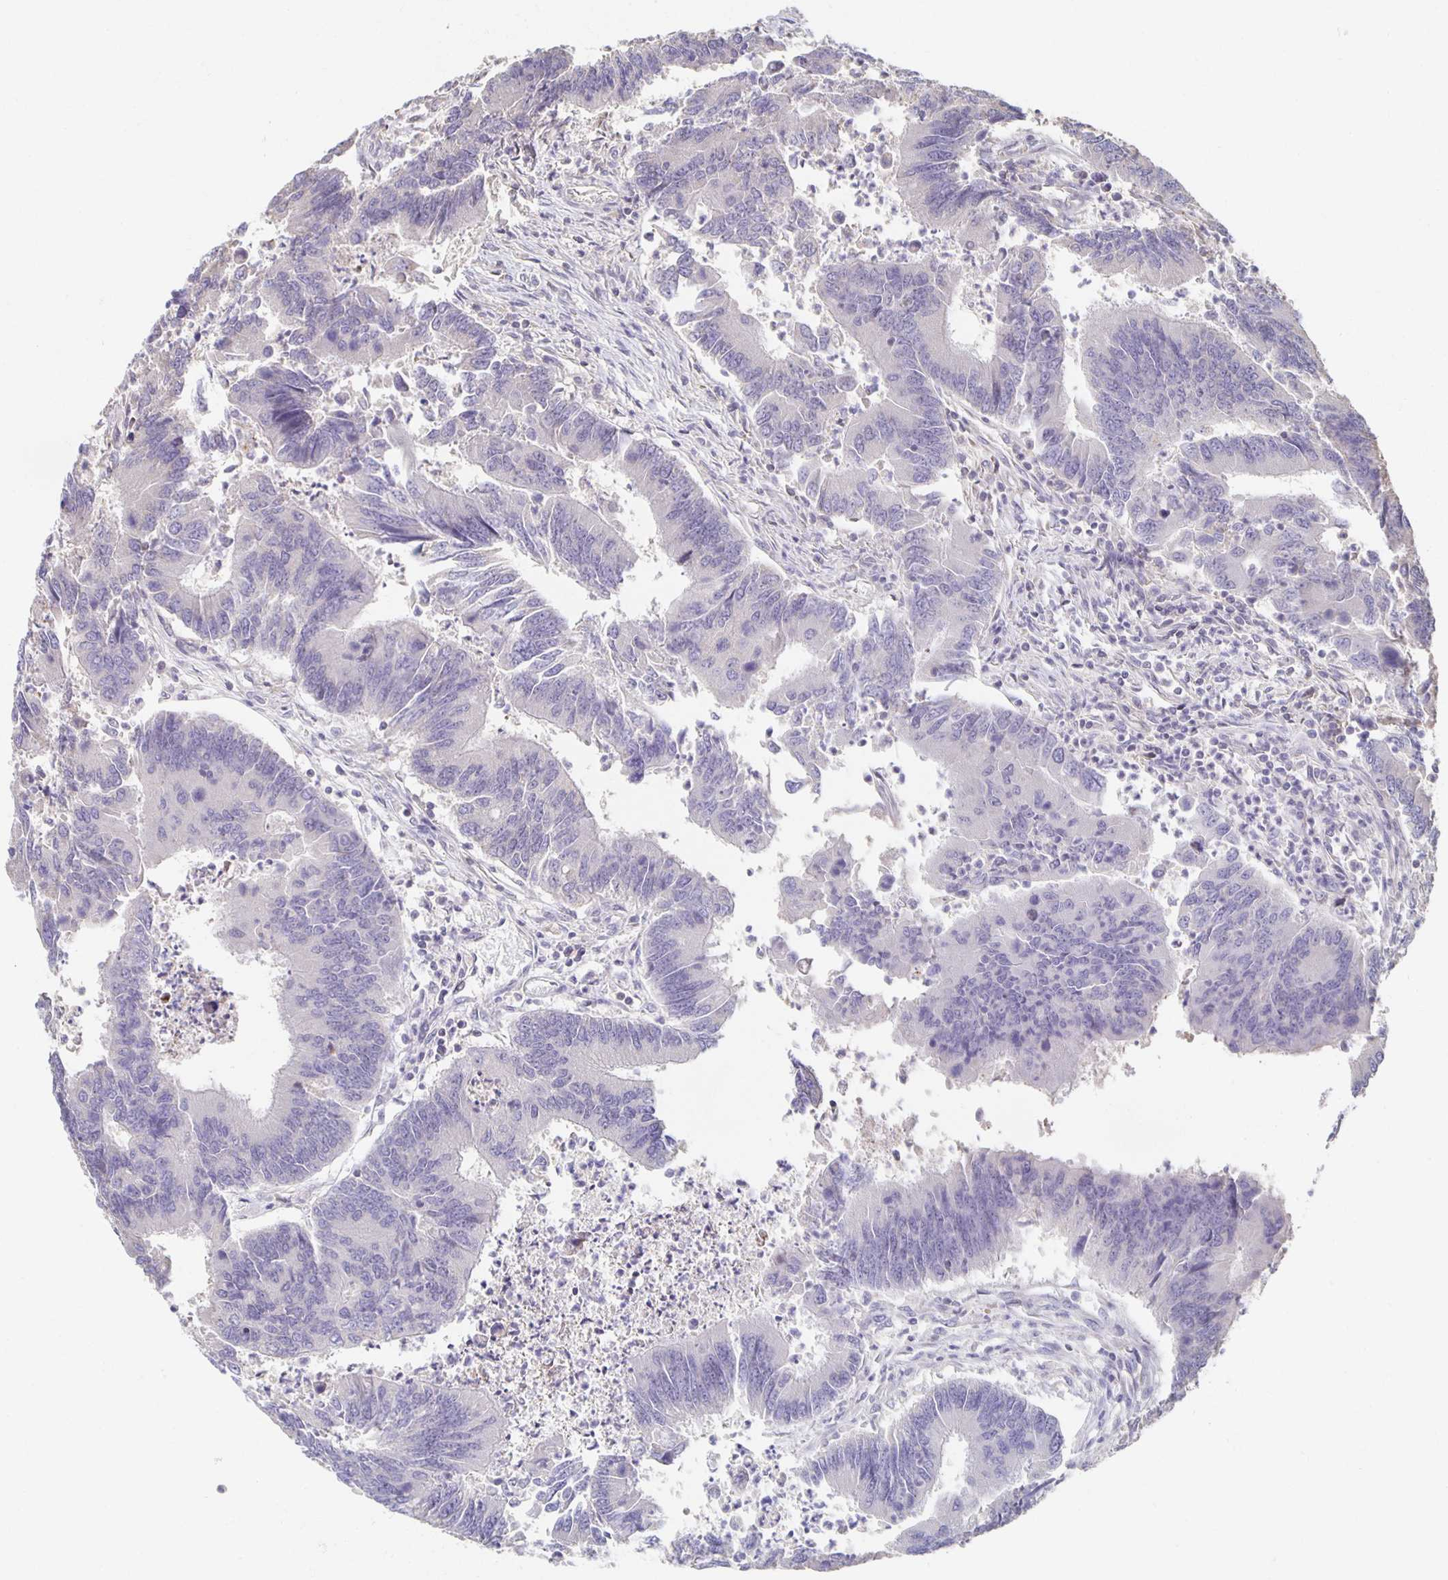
{"staining": {"intensity": "negative", "quantity": "none", "location": "none"}, "tissue": "colorectal cancer", "cell_type": "Tumor cells", "image_type": "cancer", "snomed": [{"axis": "morphology", "description": "Adenocarcinoma, NOS"}, {"axis": "topography", "description": "Colon"}], "caption": "Immunohistochemistry (IHC) histopathology image of adenocarcinoma (colorectal) stained for a protein (brown), which displays no staining in tumor cells.", "gene": "ZNF692", "patient": {"sex": "female", "age": 67}}